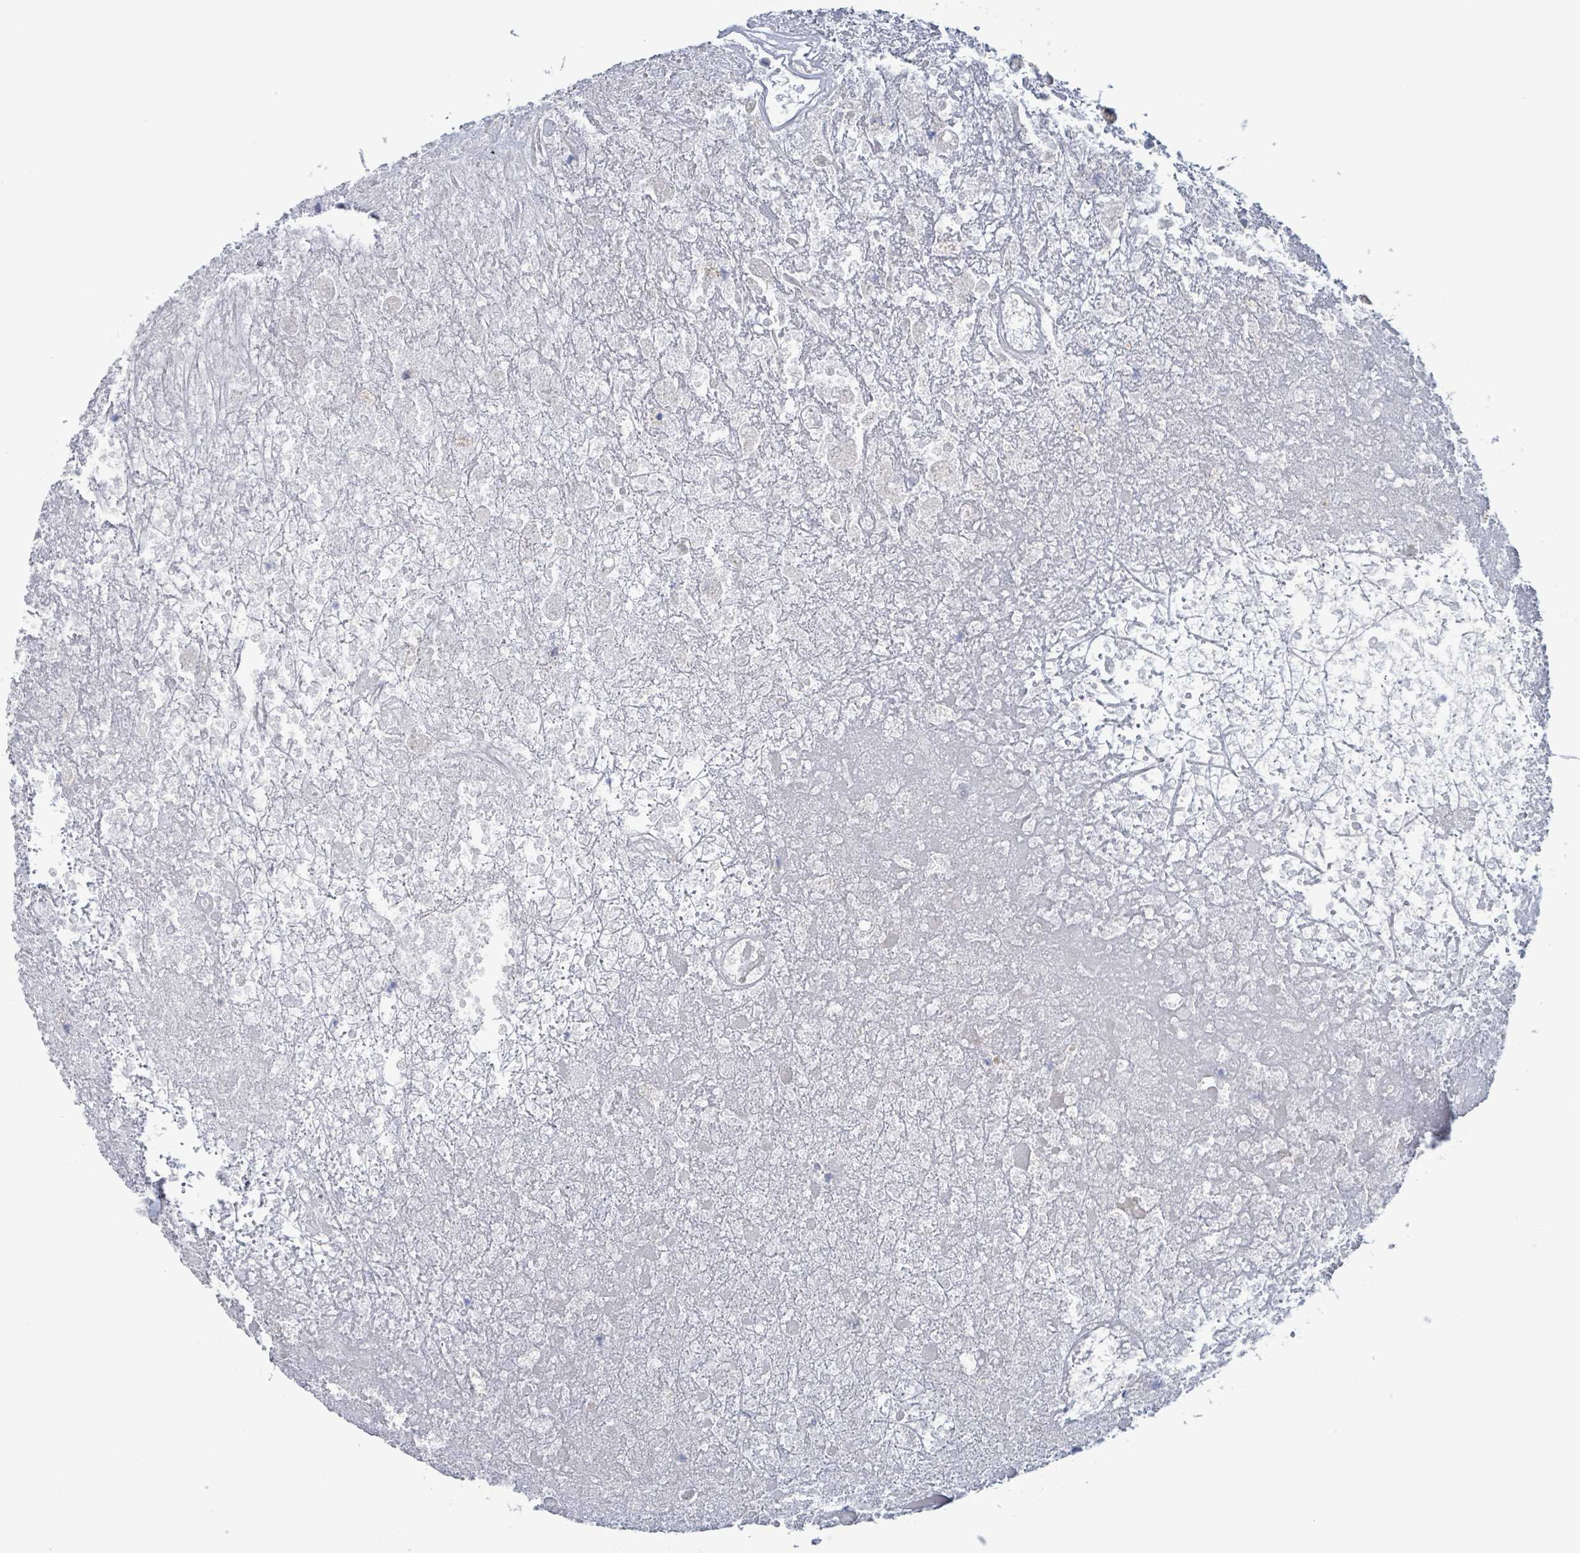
{"staining": {"intensity": "negative", "quantity": "none", "location": "none"}, "tissue": "glioma", "cell_type": "Tumor cells", "image_type": "cancer", "snomed": [{"axis": "morphology", "description": "Glioma, malignant, High grade"}, {"axis": "topography", "description": "Brain"}], "caption": "Tumor cells show no significant positivity in glioma. (IHC, brightfield microscopy, high magnification).", "gene": "AKR1C4", "patient": {"sex": "male", "age": 69}}